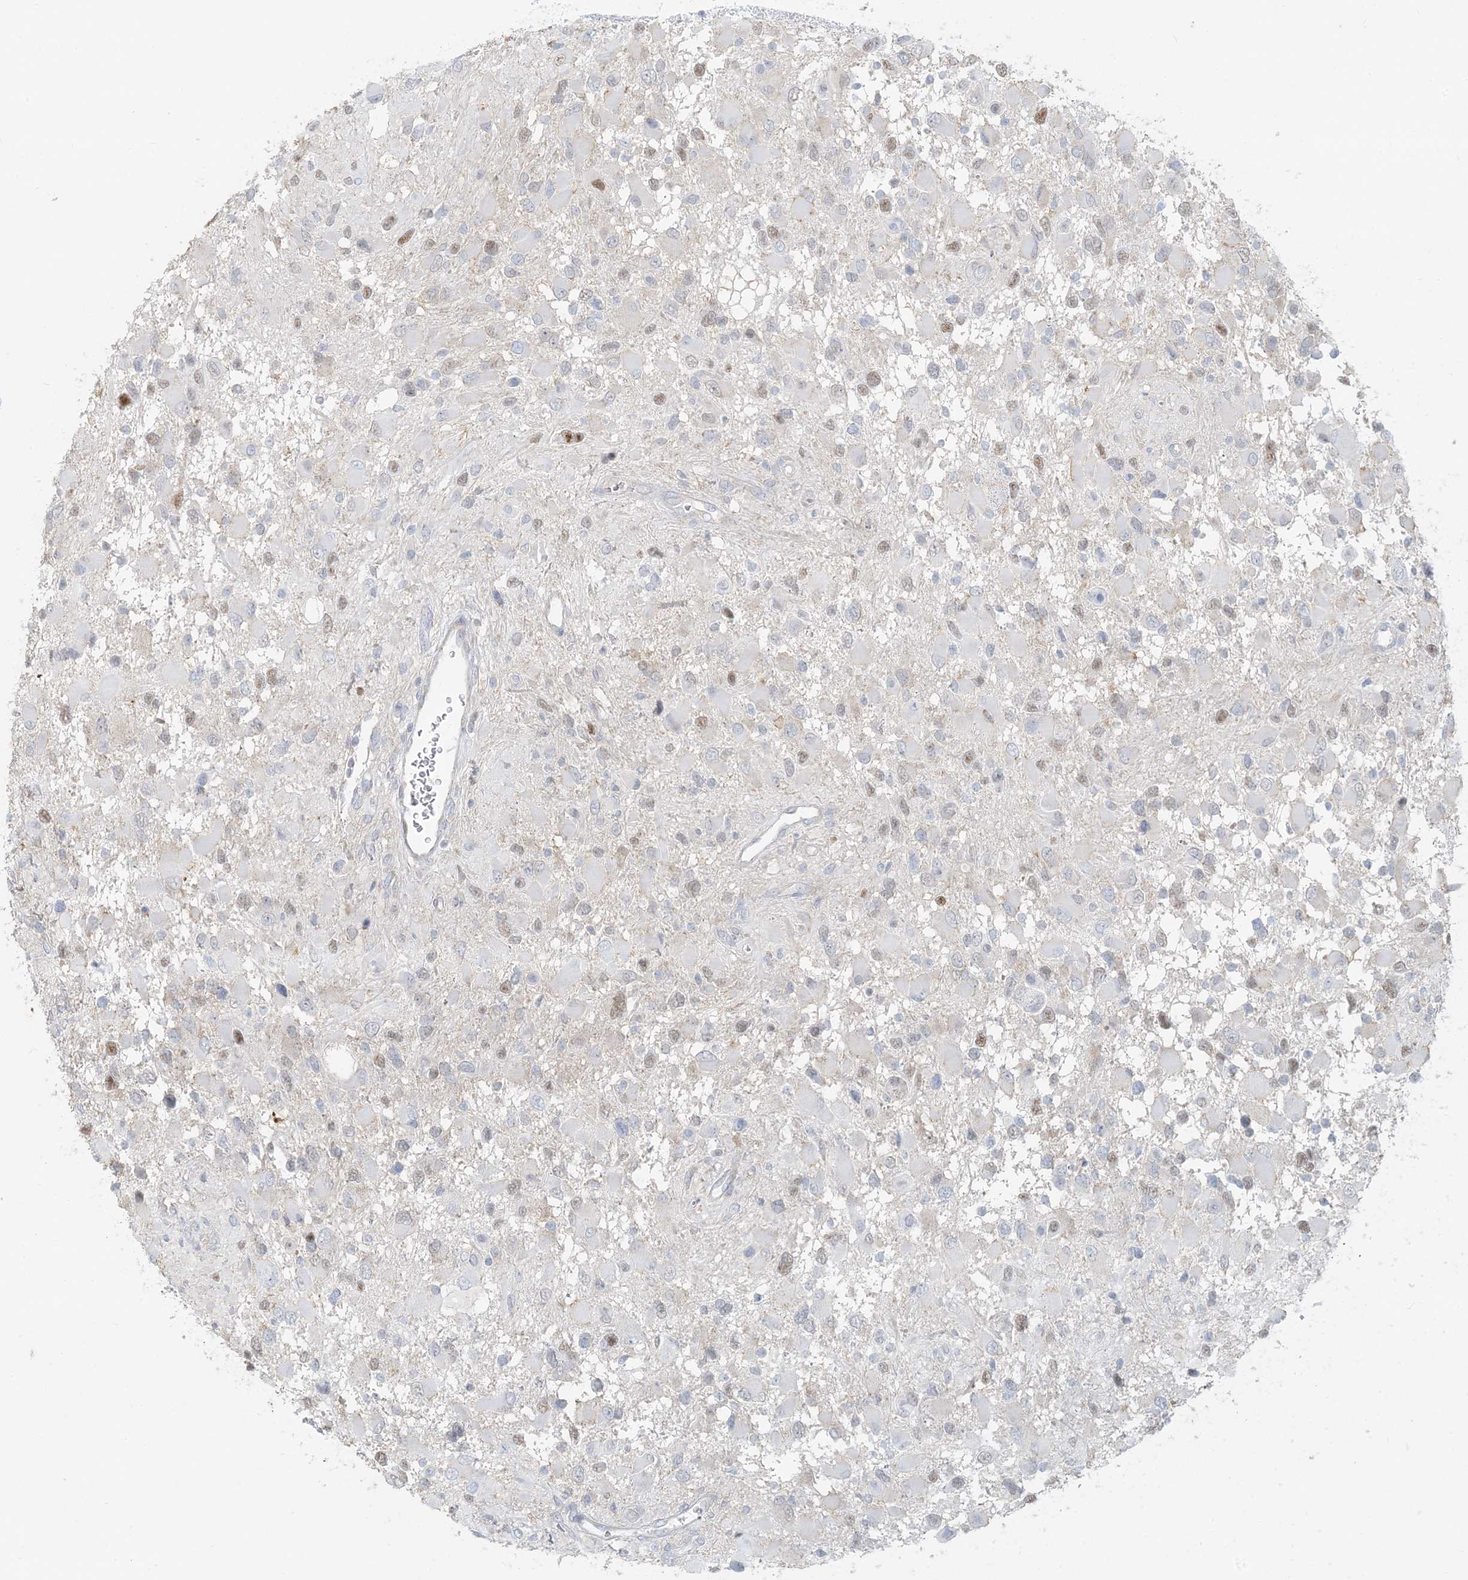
{"staining": {"intensity": "weak", "quantity": "25%-75%", "location": "nuclear"}, "tissue": "glioma", "cell_type": "Tumor cells", "image_type": "cancer", "snomed": [{"axis": "morphology", "description": "Glioma, malignant, High grade"}, {"axis": "topography", "description": "Brain"}], "caption": "Immunohistochemistry (IHC) image of neoplastic tissue: malignant glioma (high-grade) stained using IHC reveals low levels of weak protein expression localized specifically in the nuclear of tumor cells, appearing as a nuclear brown color.", "gene": "HACL1", "patient": {"sex": "male", "age": 53}}